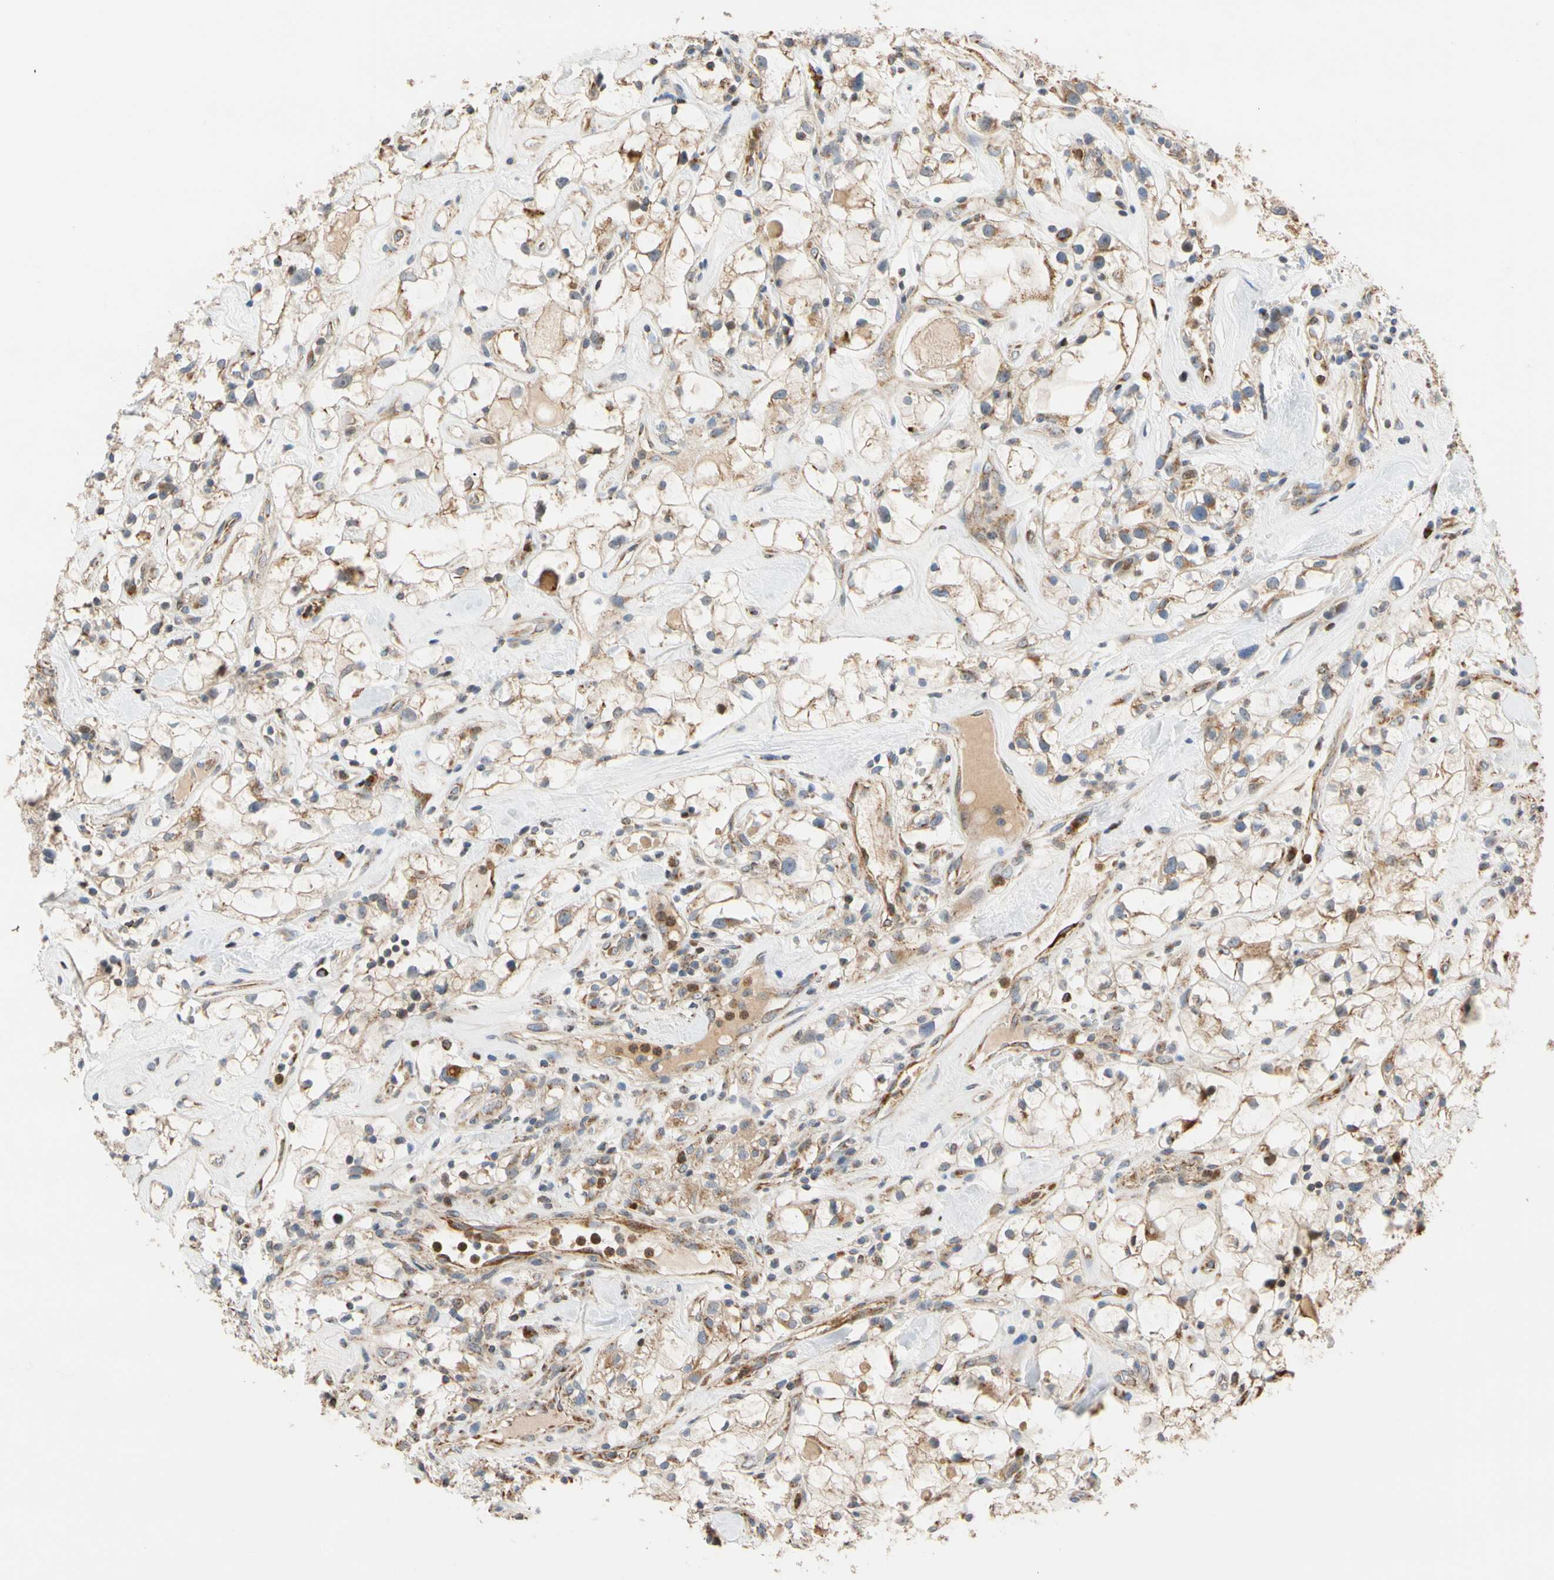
{"staining": {"intensity": "weak", "quantity": "25%-75%", "location": "cytoplasmic/membranous"}, "tissue": "renal cancer", "cell_type": "Tumor cells", "image_type": "cancer", "snomed": [{"axis": "morphology", "description": "Adenocarcinoma, NOS"}, {"axis": "topography", "description": "Kidney"}], "caption": "A high-resolution histopathology image shows immunohistochemistry (IHC) staining of renal cancer (adenocarcinoma), which shows weak cytoplasmic/membranous positivity in about 25%-75% of tumor cells.", "gene": "IP6K2", "patient": {"sex": "female", "age": 60}}